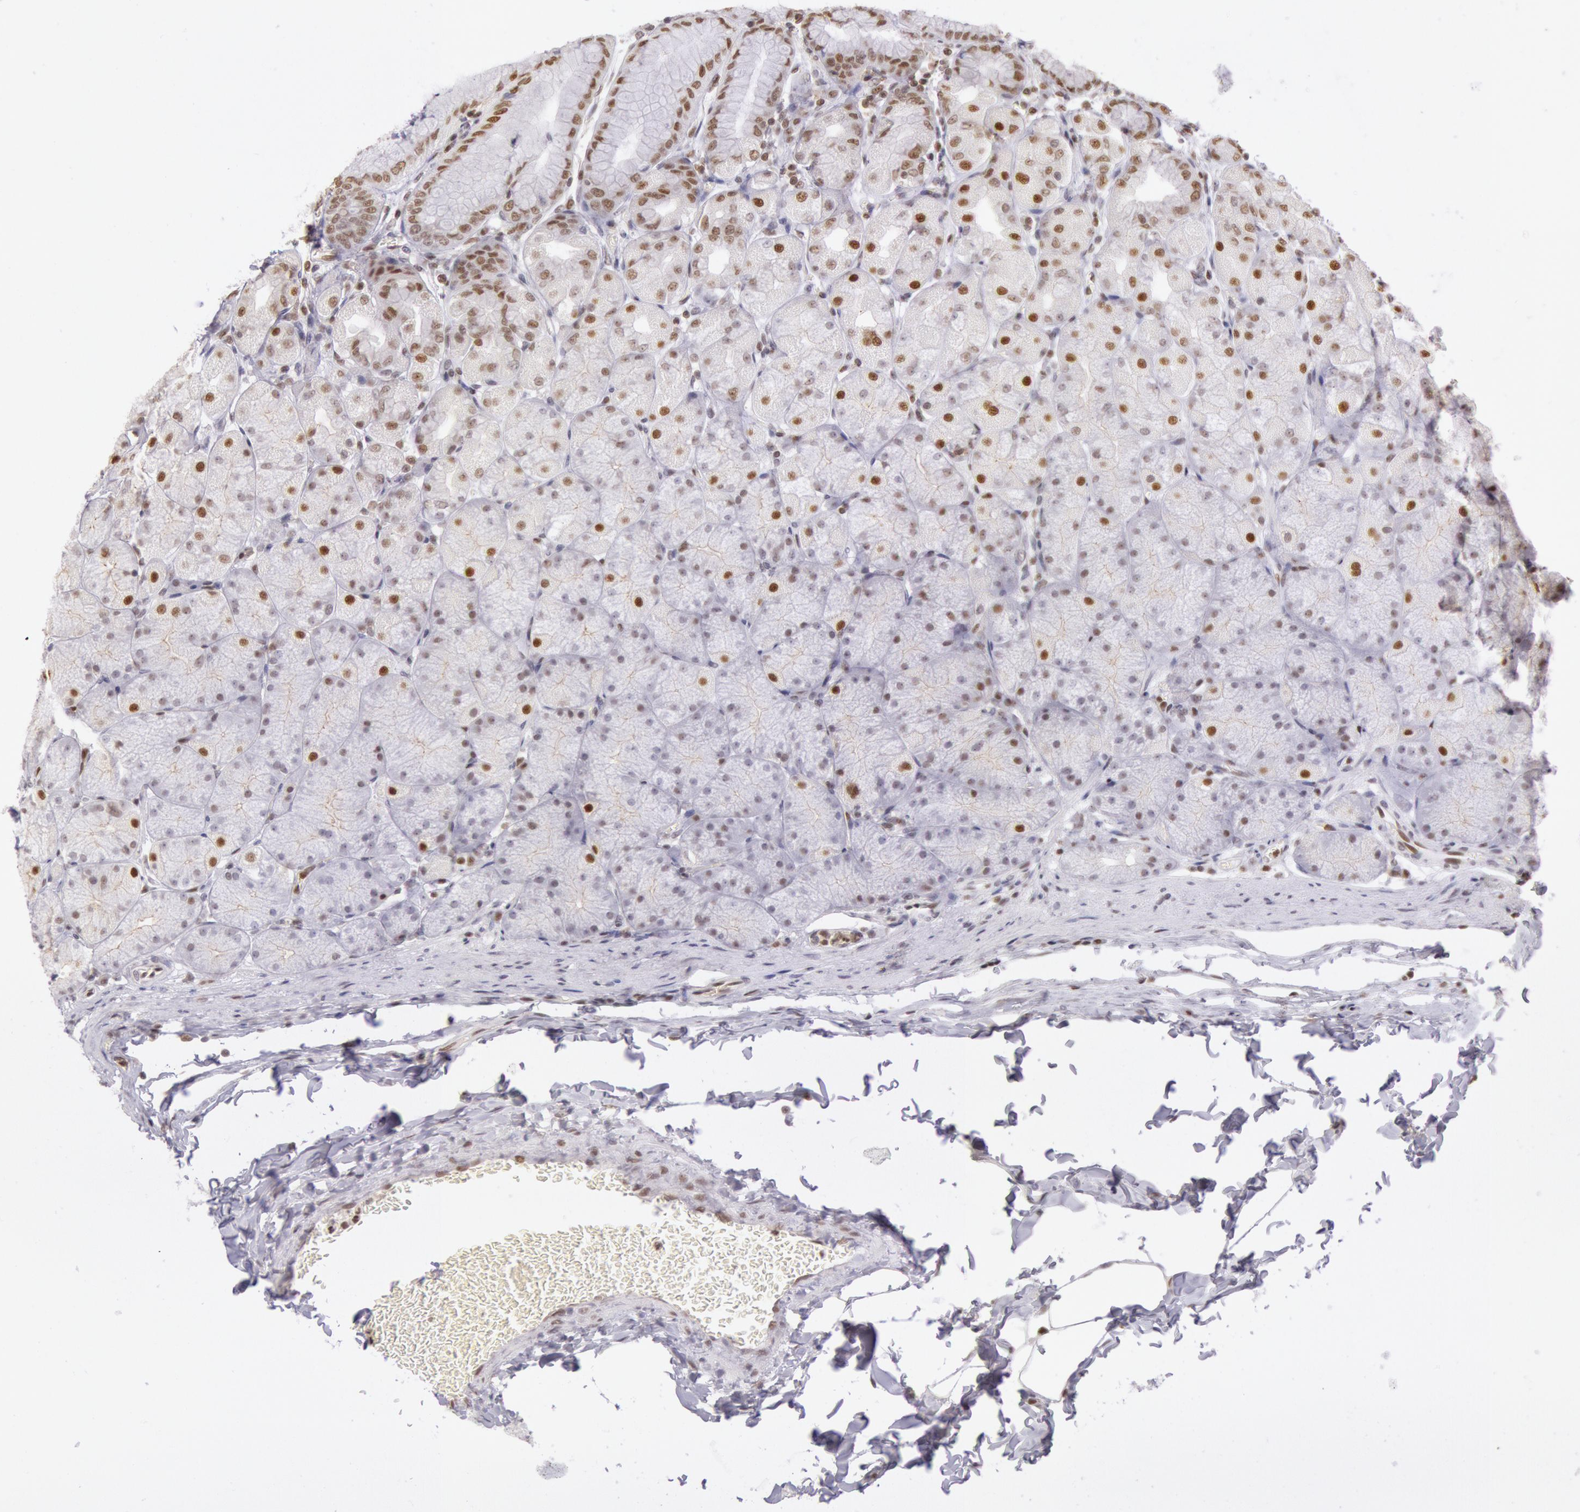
{"staining": {"intensity": "strong", "quantity": ">75%", "location": "nuclear"}, "tissue": "stomach", "cell_type": "Glandular cells", "image_type": "normal", "snomed": [{"axis": "morphology", "description": "Normal tissue, NOS"}, {"axis": "topography", "description": "Stomach, upper"}], "caption": "A brown stain shows strong nuclear expression of a protein in glandular cells of benign human stomach.", "gene": "ESS2", "patient": {"sex": "female", "age": 56}}